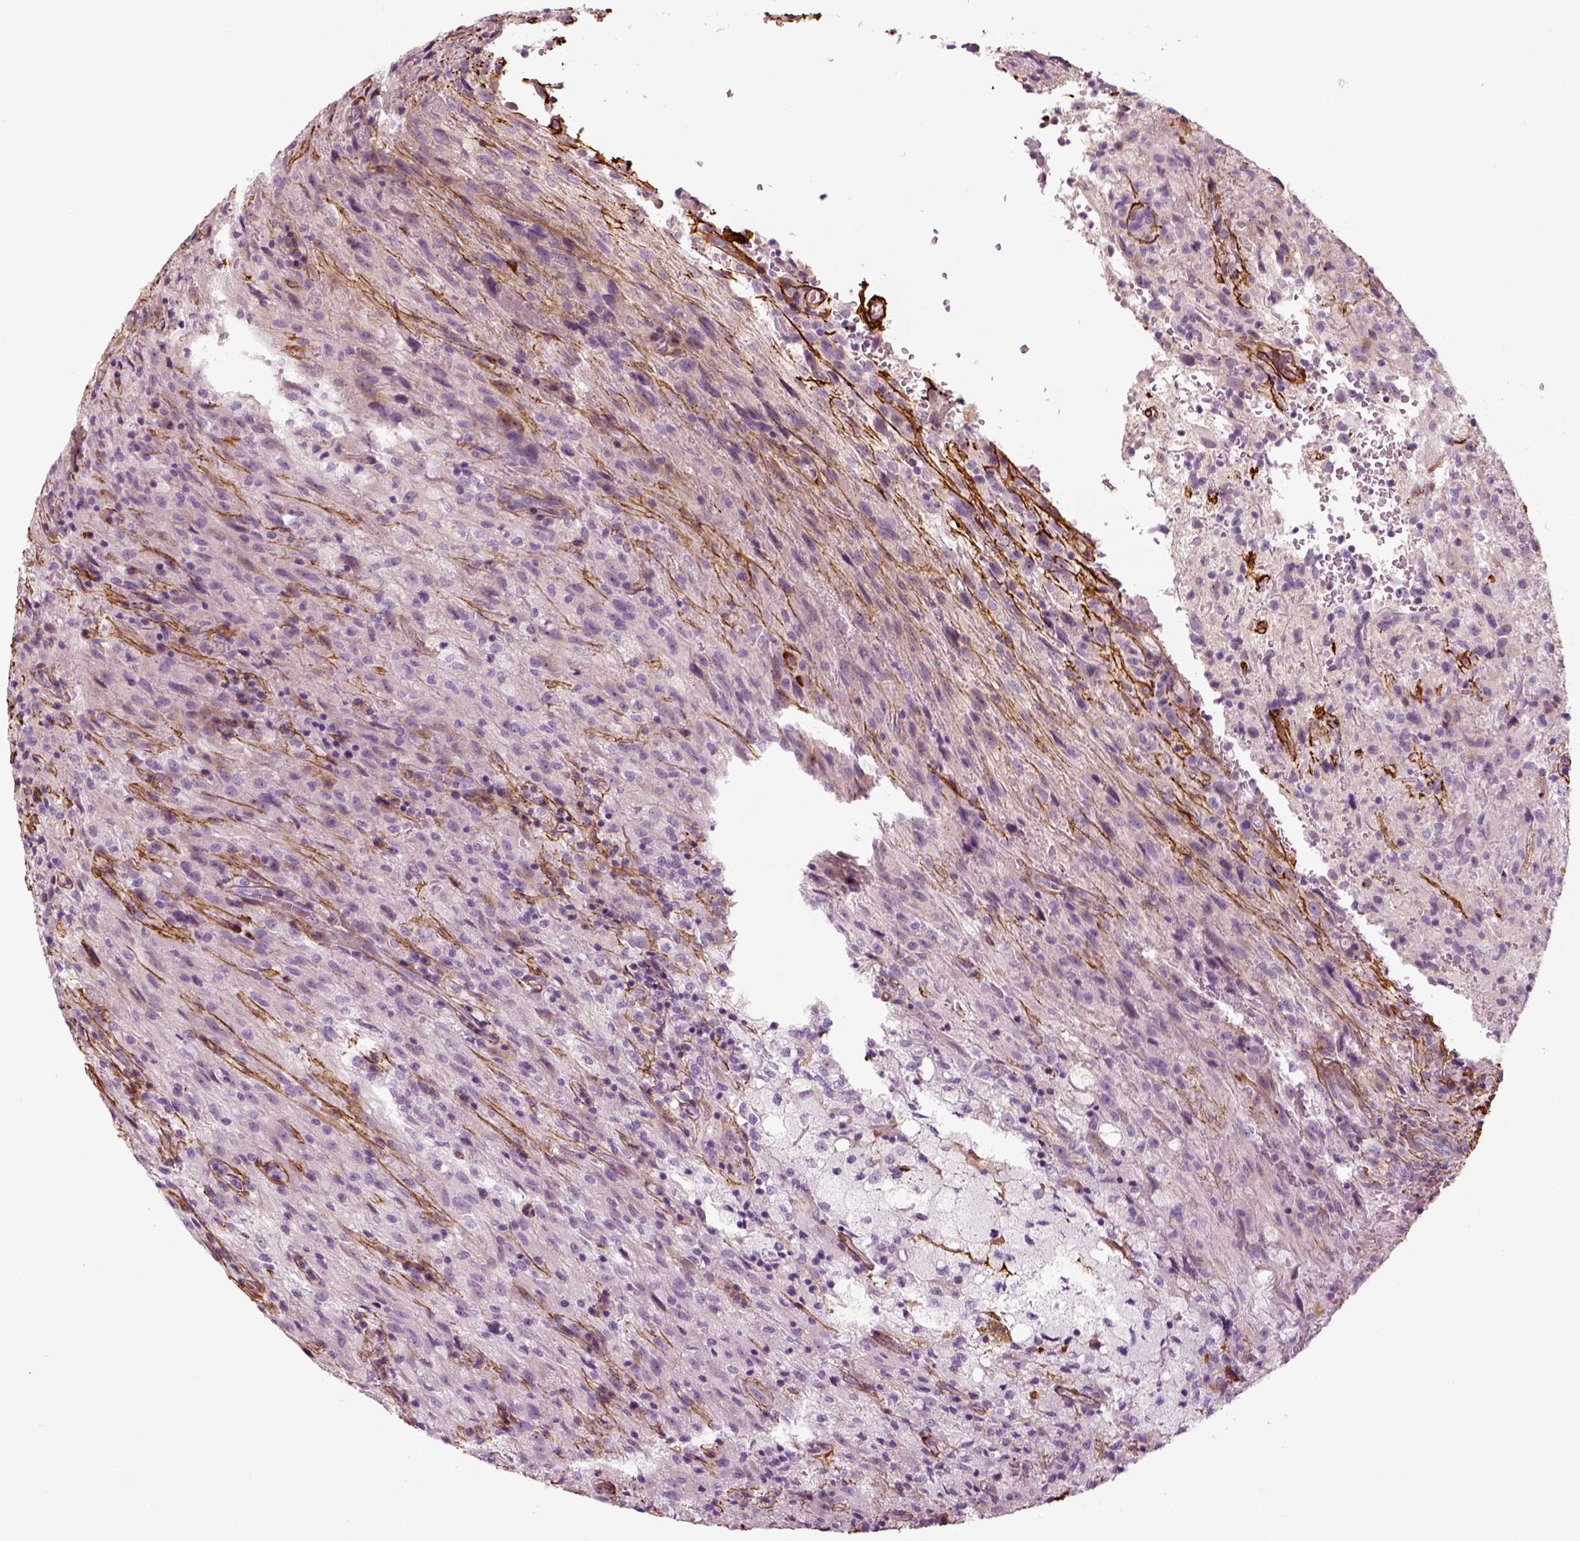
{"staining": {"intensity": "negative", "quantity": "none", "location": "none"}, "tissue": "glioma", "cell_type": "Tumor cells", "image_type": "cancer", "snomed": [{"axis": "morphology", "description": "Glioma, malignant, High grade"}, {"axis": "topography", "description": "Brain"}], "caption": "Tumor cells are negative for brown protein staining in malignant high-grade glioma.", "gene": "COL6A2", "patient": {"sex": "male", "age": 68}}